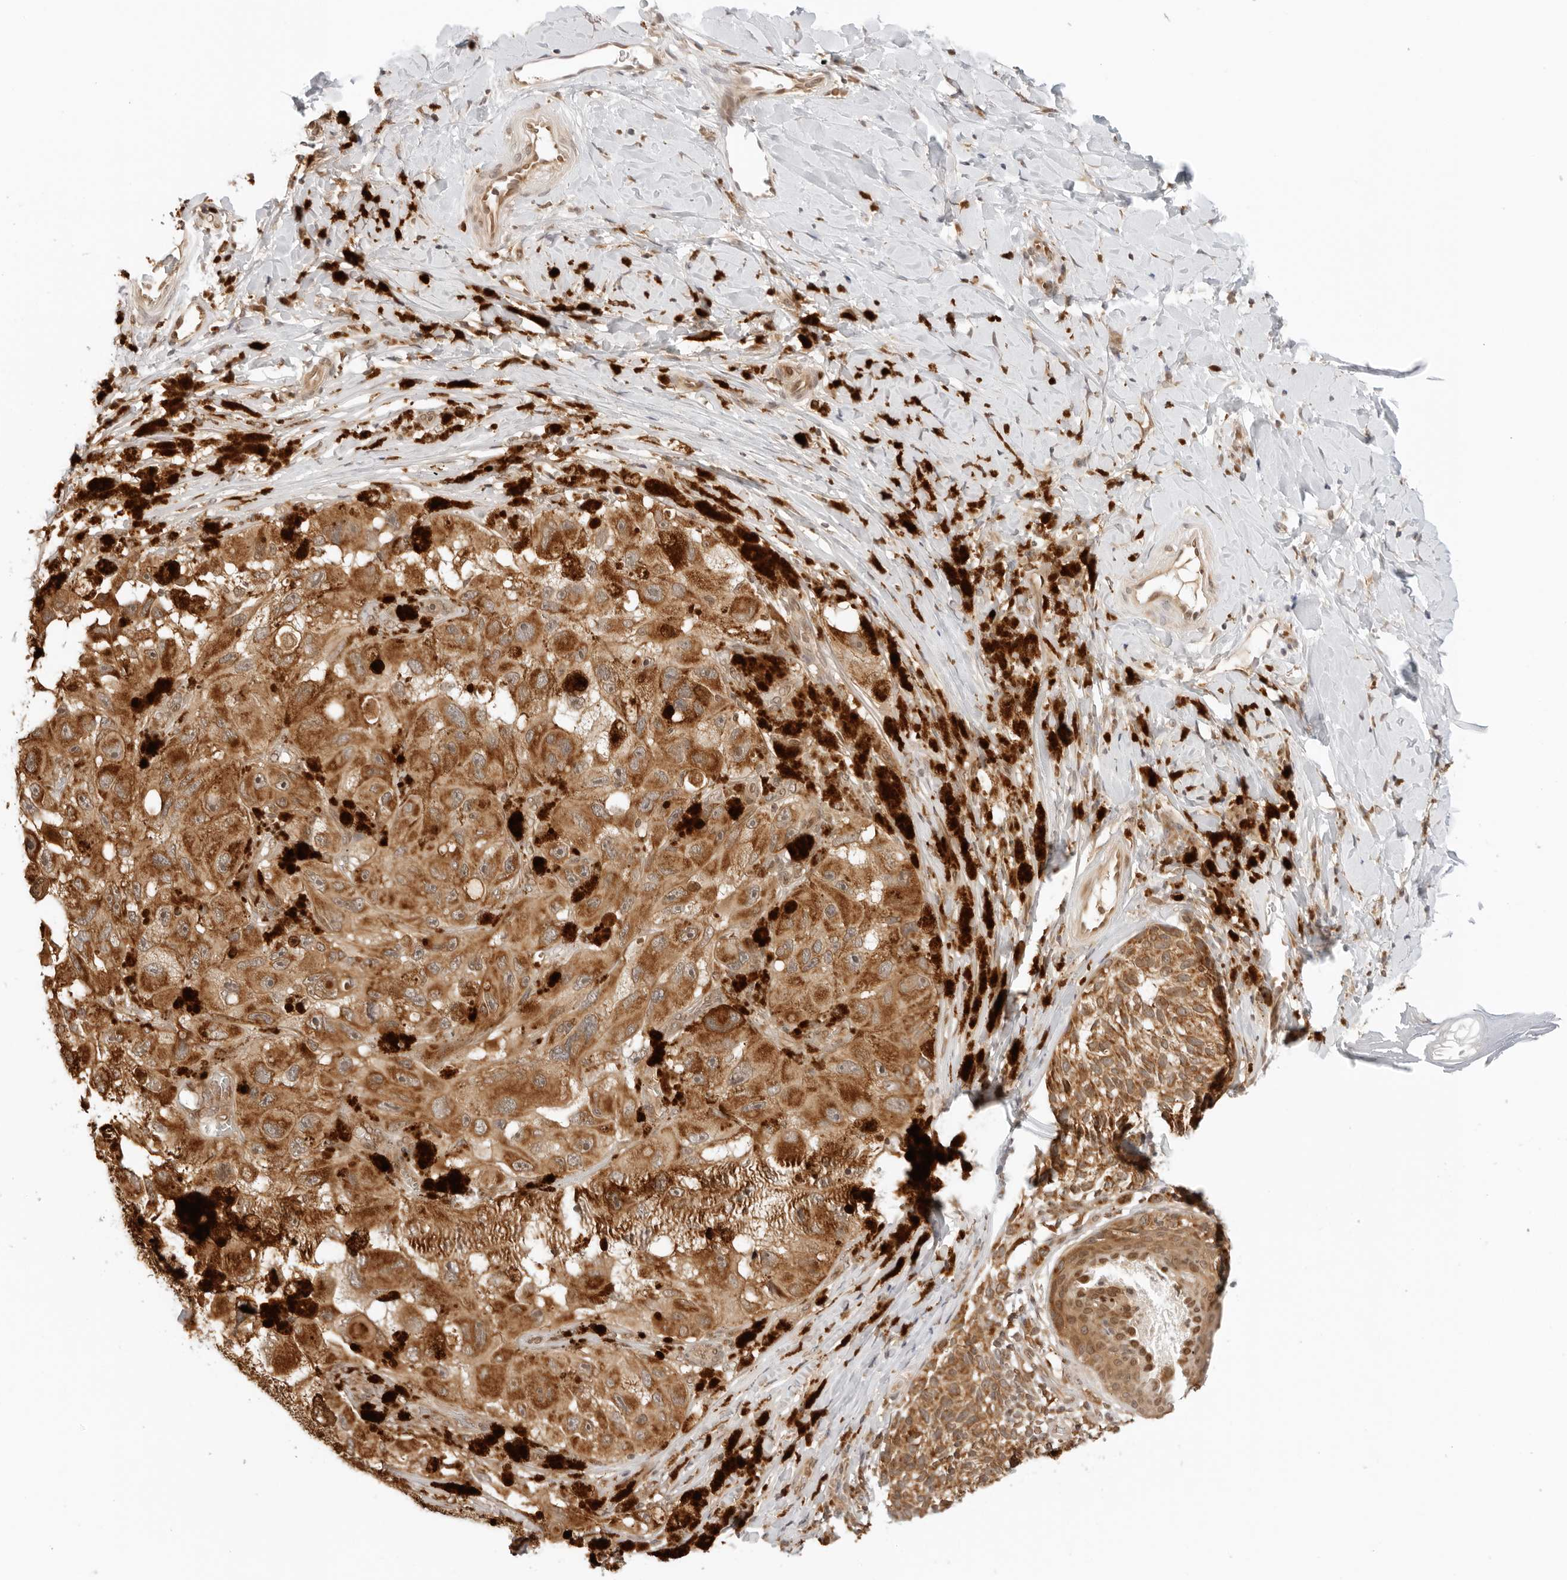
{"staining": {"intensity": "strong", "quantity": ">75%", "location": "cytoplasmic/membranous"}, "tissue": "melanoma", "cell_type": "Tumor cells", "image_type": "cancer", "snomed": [{"axis": "morphology", "description": "Malignant melanoma, NOS"}, {"axis": "topography", "description": "Skin"}], "caption": "Protein staining shows strong cytoplasmic/membranous positivity in approximately >75% of tumor cells in melanoma.", "gene": "RC3H1", "patient": {"sex": "female", "age": 73}}